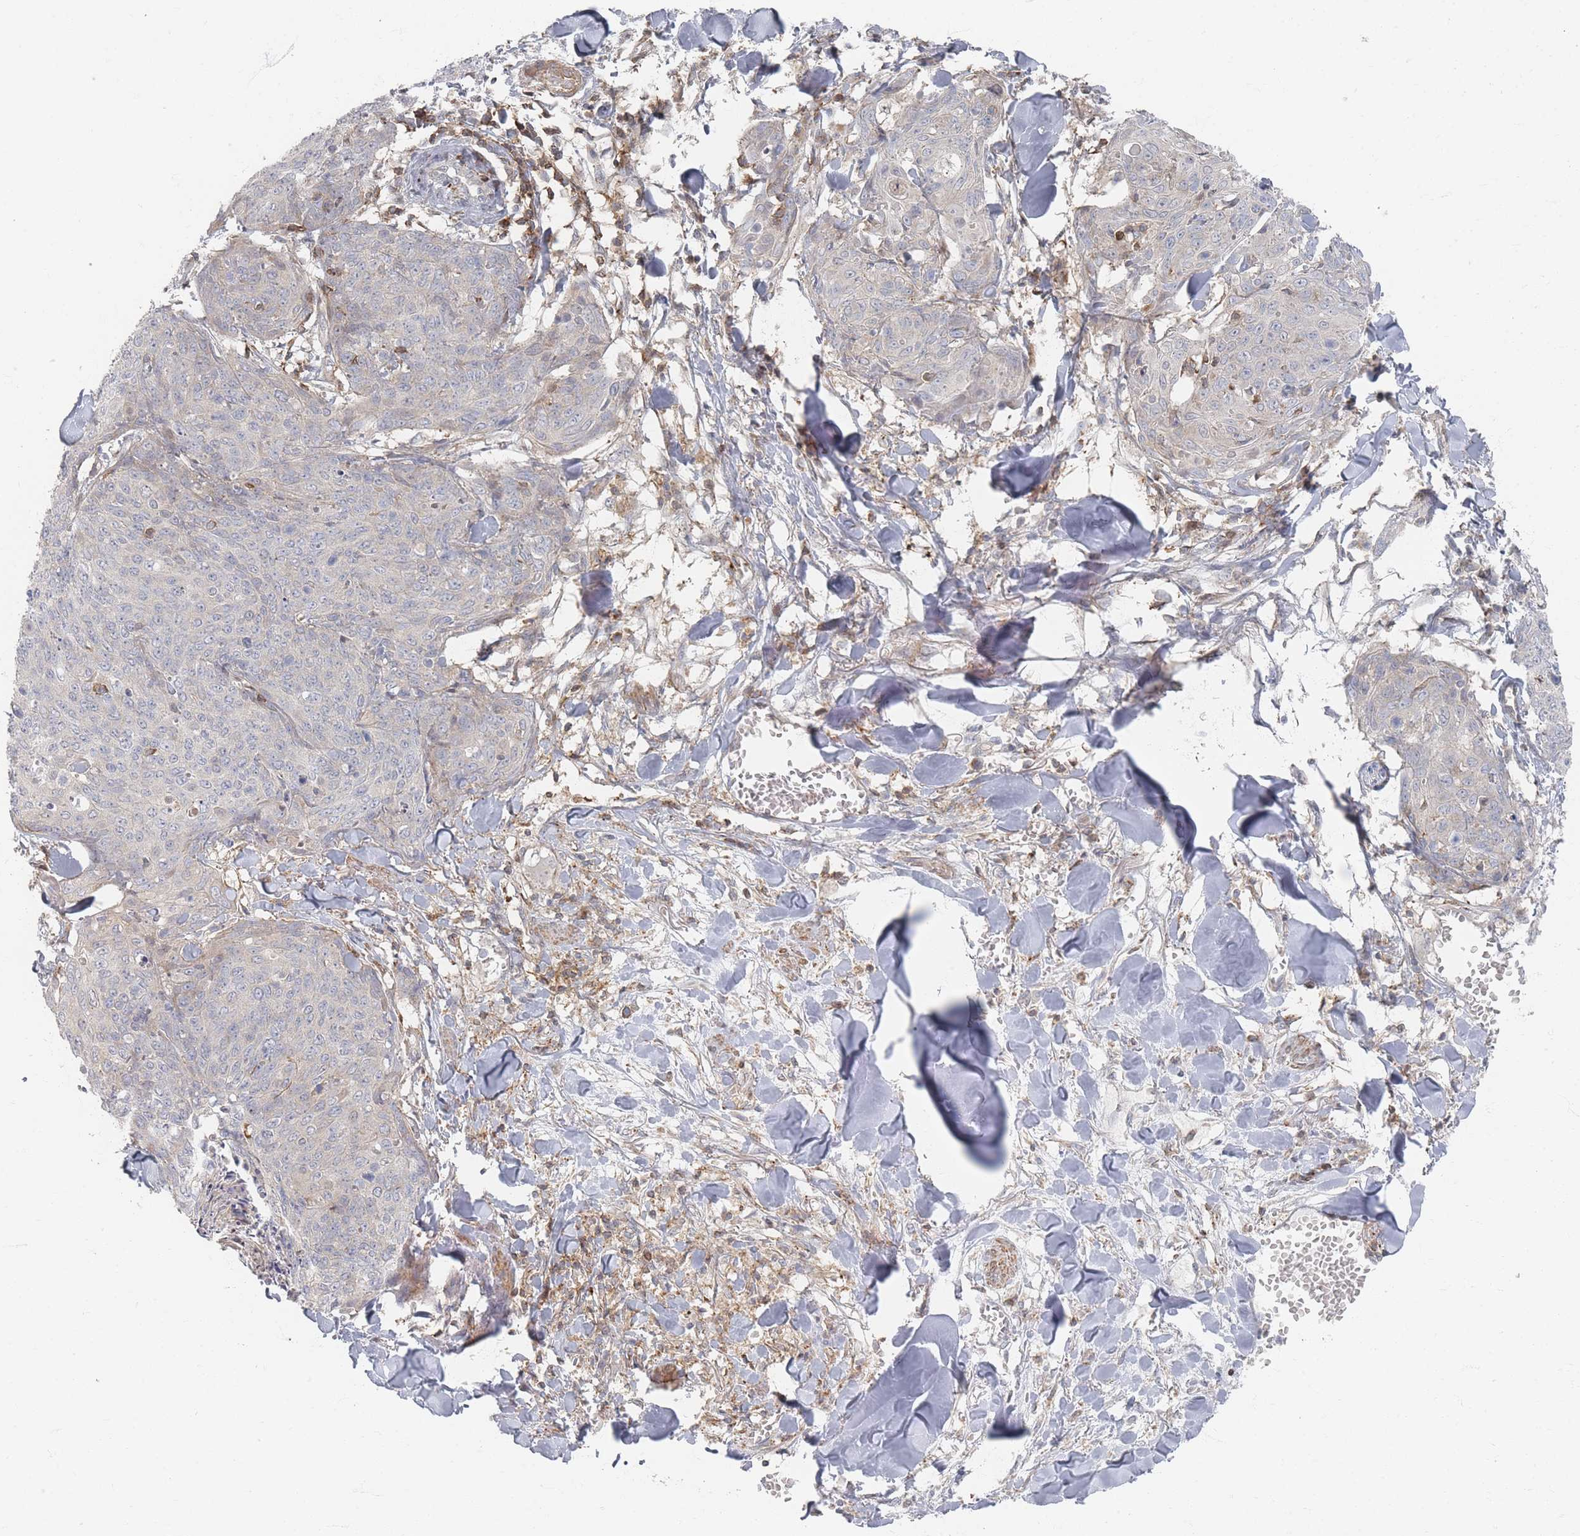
{"staining": {"intensity": "negative", "quantity": "none", "location": "none"}, "tissue": "skin cancer", "cell_type": "Tumor cells", "image_type": "cancer", "snomed": [{"axis": "morphology", "description": "Squamous cell carcinoma, NOS"}, {"axis": "topography", "description": "Skin"}, {"axis": "topography", "description": "Vulva"}], "caption": "Skin cancer was stained to show a protein in brown. There is no significant positivity in tumor cells.", "gene": "ZNF852", "patient": {"sex": "female", "age": 85}}